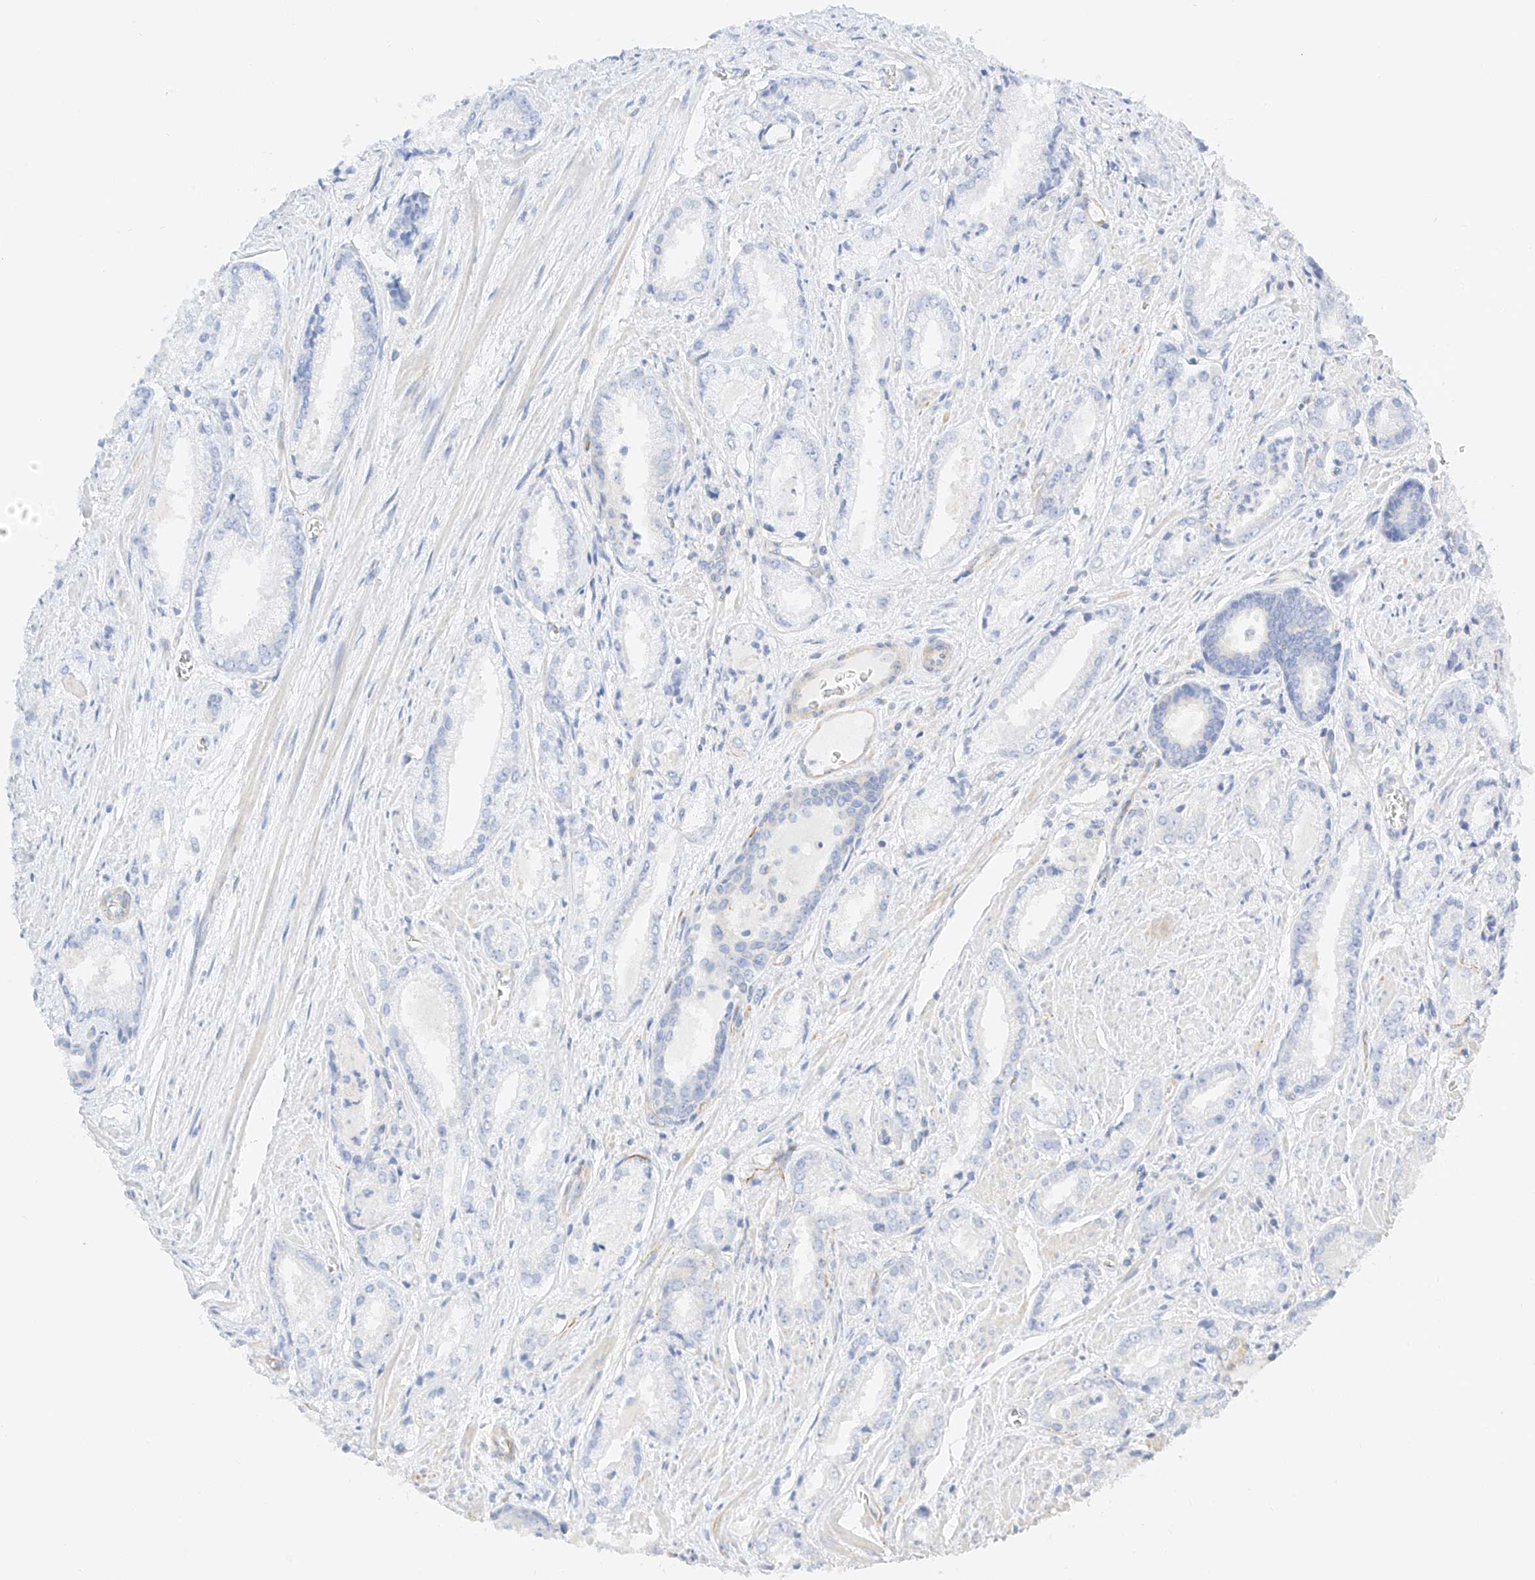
{"staining": {"intensity": "negative", "quantity": "none", "location": "none"}, "tissue": "prostate cancer", "cell_type": "Tumor cells", "image_type": "cancer", "snomed": [{"axis": "morphology", "description": "Adenocarcinoma, Low grade"}, {"axis": "topography", "description": "Prostate"}], "caption": "This photomicrograph is of prostate cancer stained with IHC to label a protein in brown with the nuclei are counter-stained blue. There is no positivity in tumor cells.", "gene": "CDCP2", "patient": {"sex": "male", "age": 54}}